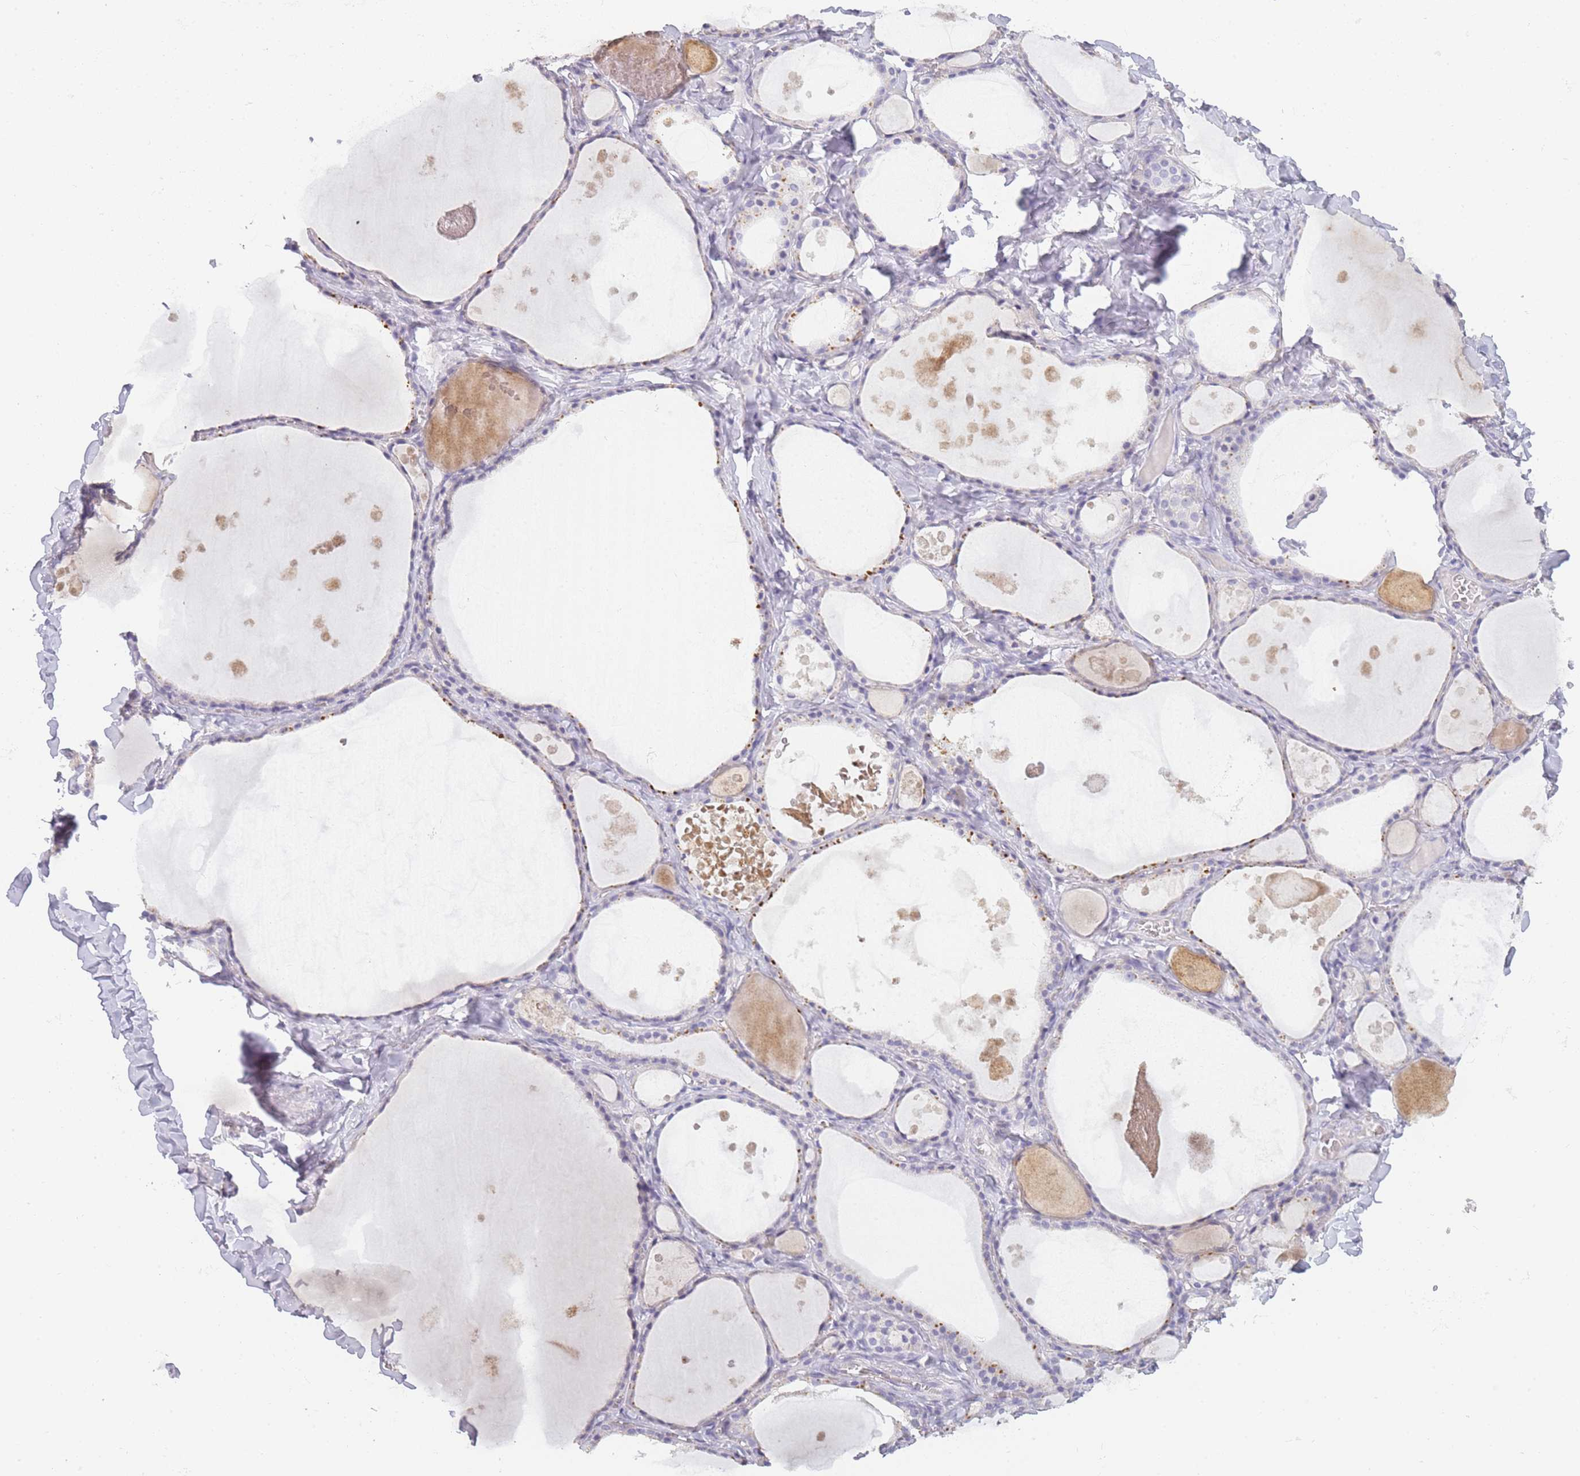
{"staining": {"intensity": "moderate", "quantity": "<25%", "location": "cytoplasmic/membranous"}, "tissue": "thyroid gland", "cell_type": "Glandular cells", "image_type": "normal", "snomed": [{"axis": "morphology", "description": "Normal tissue, NOS"}, {"axis": "topography", "description": "Thyroid gland"}], "caption": "A brown stain labels moderate cytoplasmic/membranous staining of a protein in glandular cells of benign human thyroid gland.", "gene": "INS", "patient": {"sex": "male", "age": 56}}